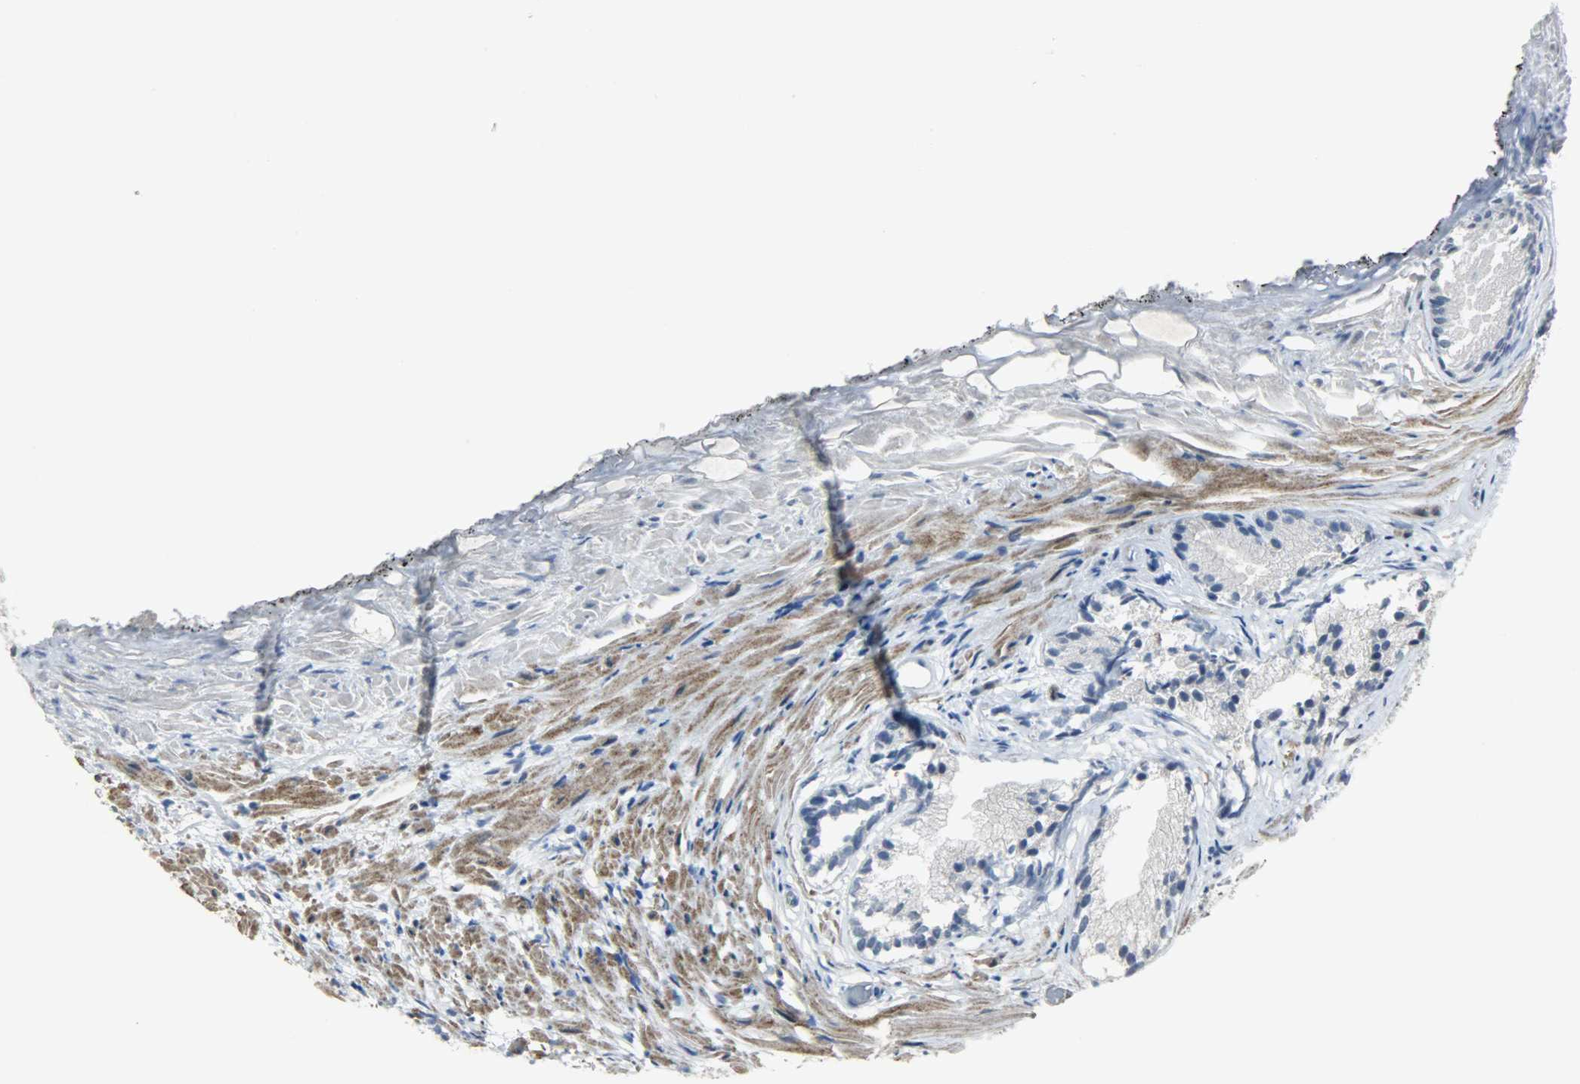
{"staining": {"intensity": "negative", "quantity": "none", "location": "none"}, "tissue": "prostate", "cell_type": "Glandular cells", "image_type": "normal", "snomed": [{"axis": "morphology", "description": "Normal tissue, NOS"}, {"axis": "topography", "description": "Prostate"}], "caption": "The image reveals no significant expression in glandular cells of prostate.", "gene": "PPARG", "patient": {"sex": "male", "age": 76}}